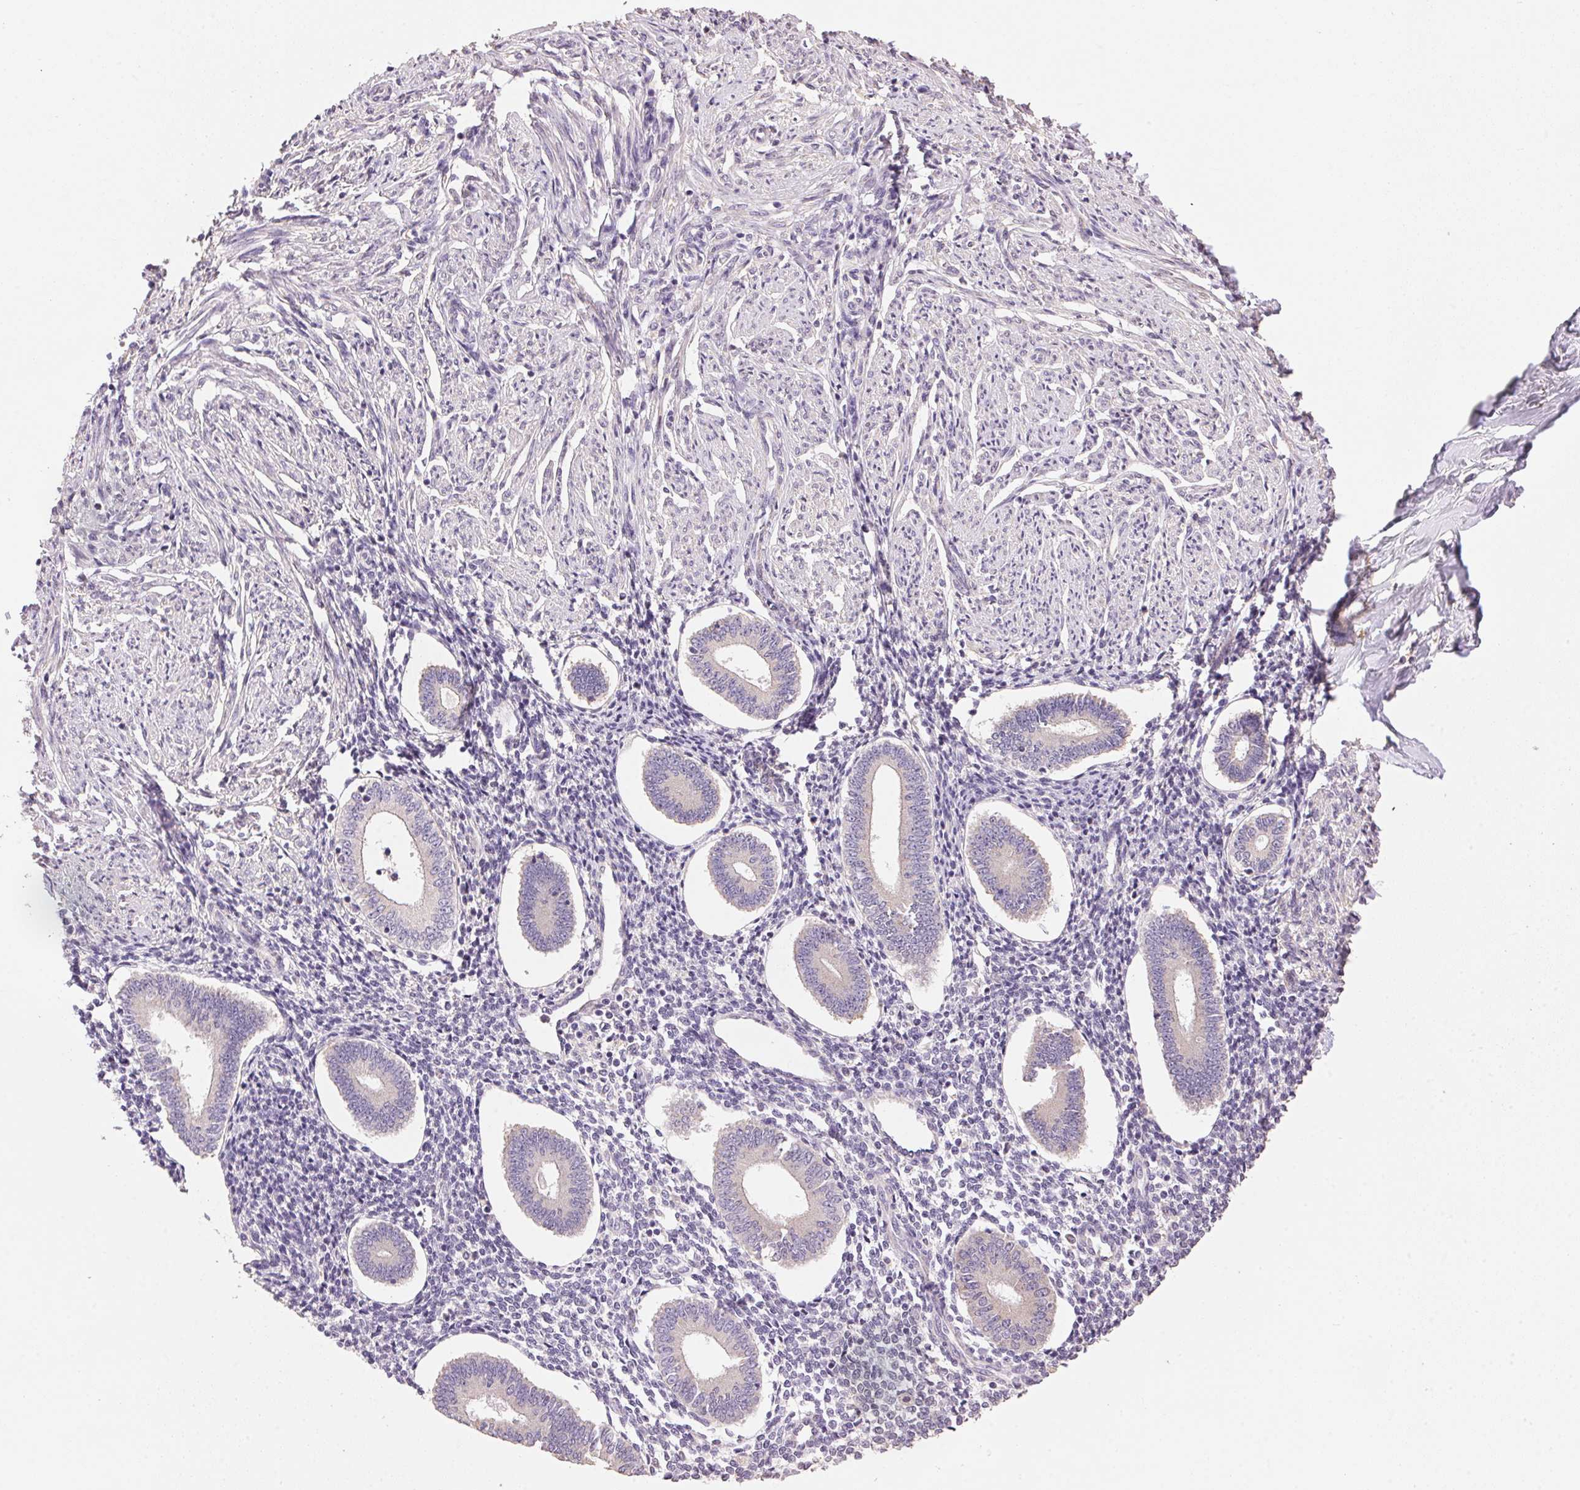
{"staining": {"intensity": "negative", "quantity": "none", "location": "none"}, "tissue": "endometrium", "cell_type": "Cells in endometrial stroma", "image_type": "normal", "snomed": [{"axis": "morphology", "description": "Normal tissue, NOS"}, {"axis": "topography", "description": "Endometrium"}], "caption": "This image is of unremarkable endometrium stained with IHC to label a protein in brown with the nuclei are counter-stained blue. There is no positivity in cells in endometrial stroma.", "gene": "LYZL6", "patient": {"sex": "female", "age": 40}}